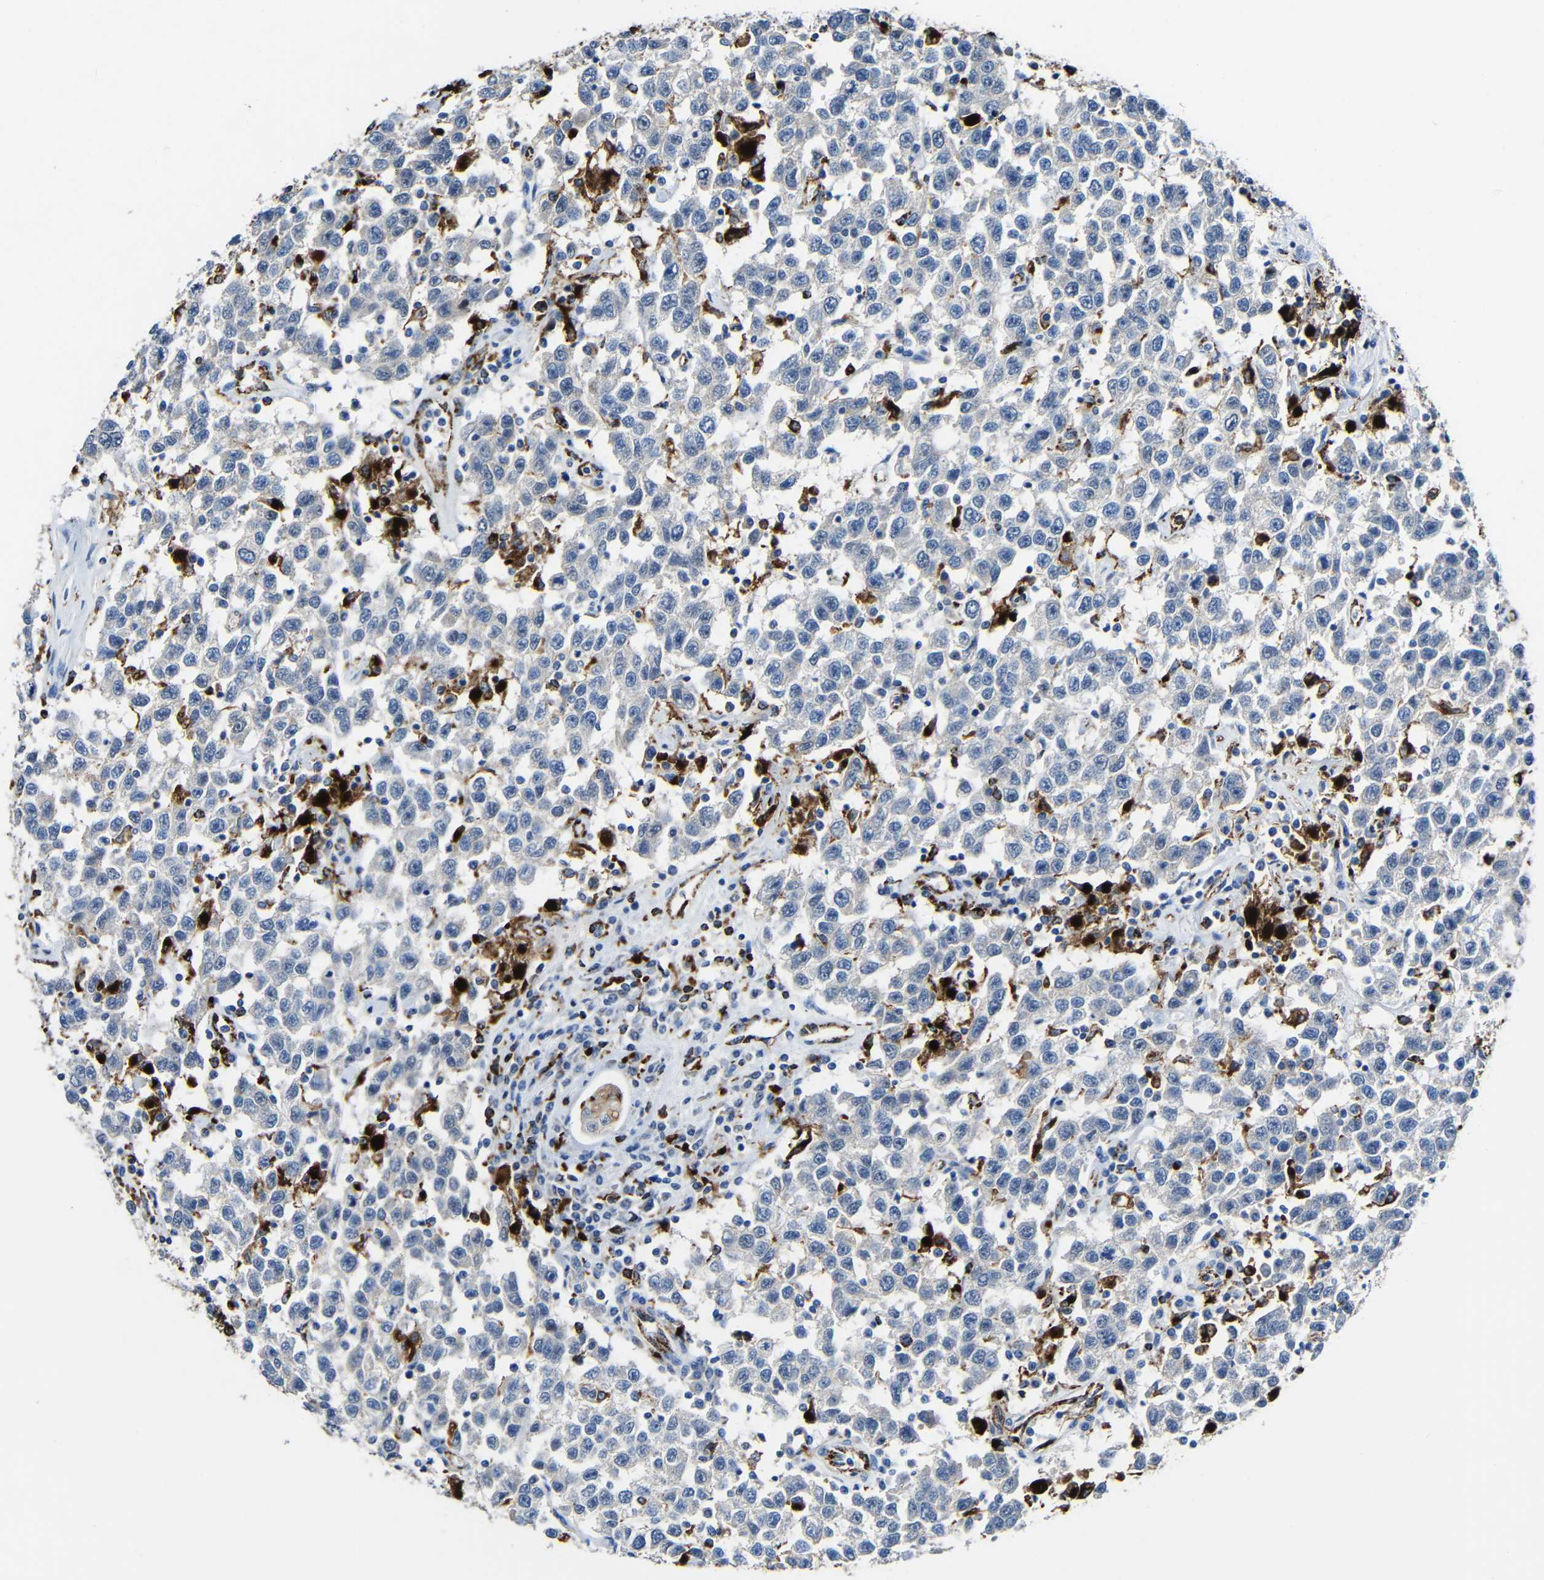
{"staining": {"intensity": "weak", "quantity": ">75%", "location": "cytoplasmic/membranous"}, "tissue": "testis cancer", "cell_type": "Tumor cells", "image_type": "cancer", "snomed": [{"axis": "morphology", "description": "Seminoma, NOS"}, {"axis": "topography", "description": "Testis"}], "caption": "Seminoma (testis) stained with a protein marker exhibits weak staining in tumor cells.", "gene": "HLA-DMA", "patient": {"sex": "male", "age": 41}}